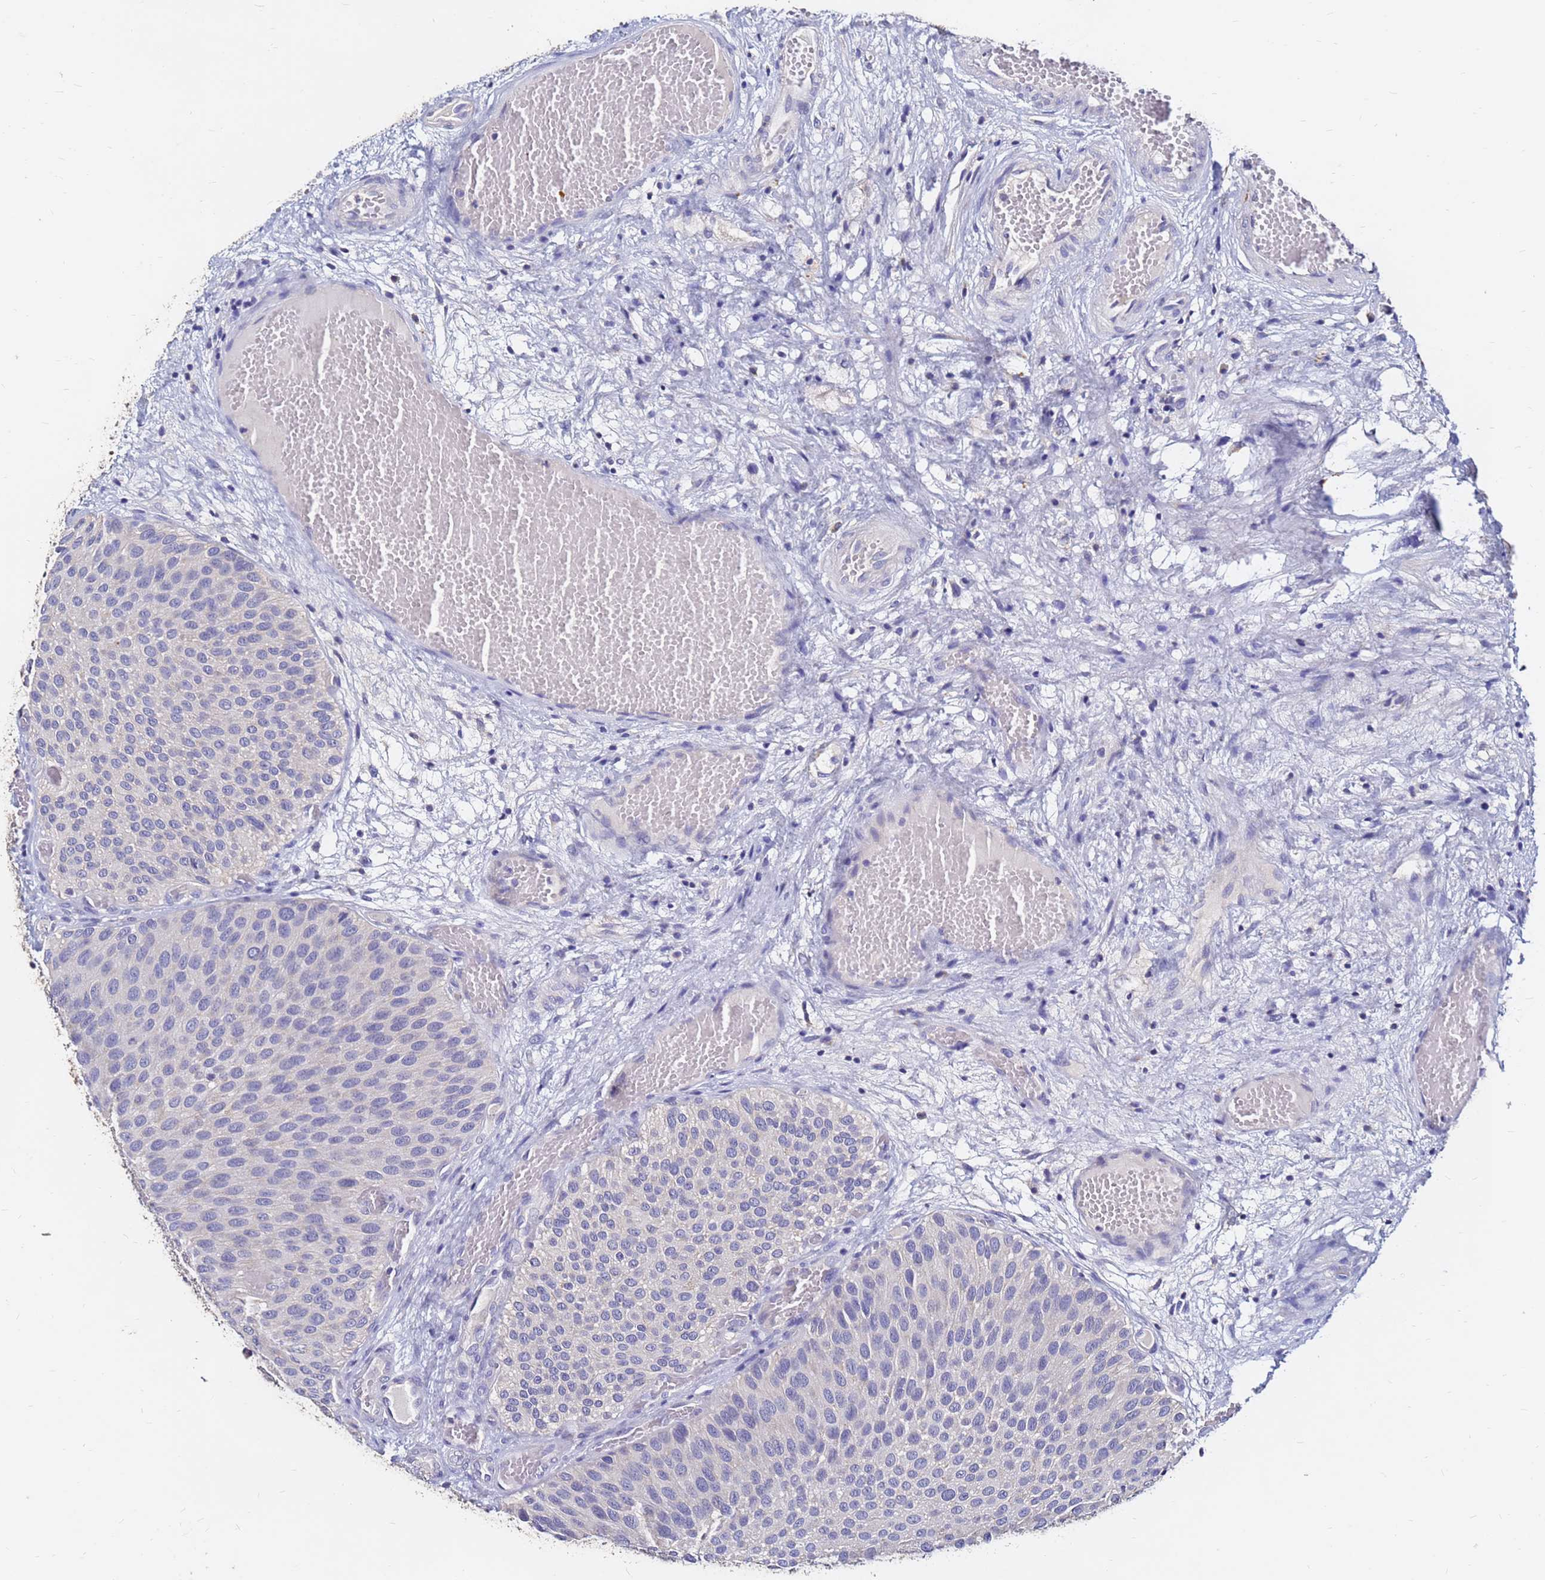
{"staining": {"intensity": "negative", "quantity": "none", "location": "none"}, "tissue": "urothelial cancer", "cell_type": "Tumor cells", "image_type": "cancer", "snomed": [{"axis": "morphology", "description": "Urothelial carcinoma, Low grade"}, {"axis": "topography", "description": "Urinary bladder"}], "caption": "Urothelial carcinoma (low-grade) was stained to show a protein in brown. There is no significant positivity in tumor cells.", "gene": "FAM183A", "patient": {"sex": "male", "age": 89}}